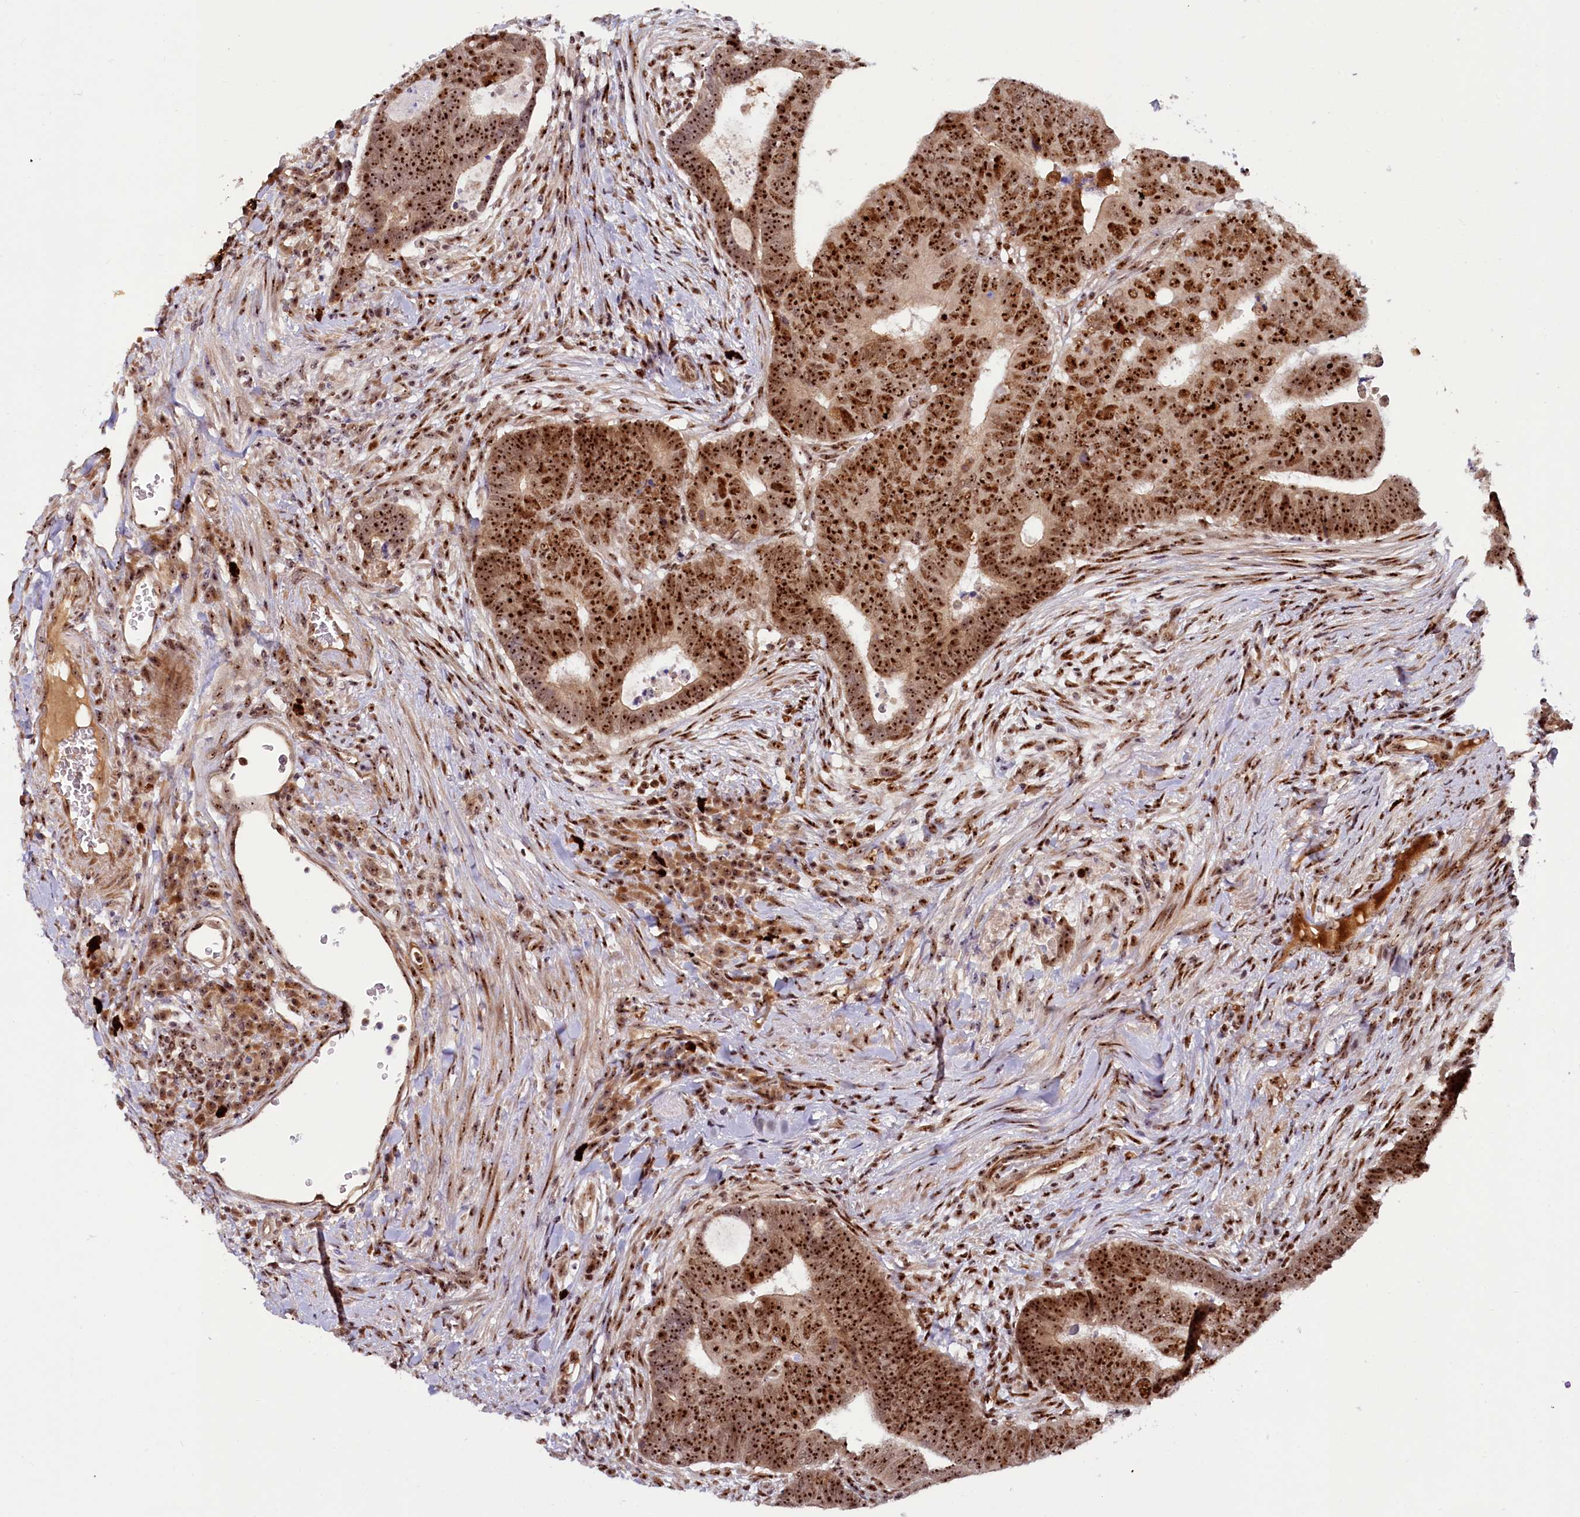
{"staining": {"intensity": "strong", "quantity": ">75%", "location": "nuclear"}, "tissue": "colorectal cancer", "cell_type": "Tumor cells", "image_type": "cancer", "snomed": [{"axis": "morphology", "description": "Normal tissue, NOS"}, {"axis": "morphology", "description": "Adenocarcinoma, NOS"}, {"axis": "topography", "description": "Rectum"}], "caption": "Immunohistochemistry (IHC) (DAB) staining of human adenocarcinoma (colorectal) shows strong nuclear protein staining in approximately >75% of tumor cells.", "gene": "TCOF1", "patient": {"sex": "female", "age": 65}}